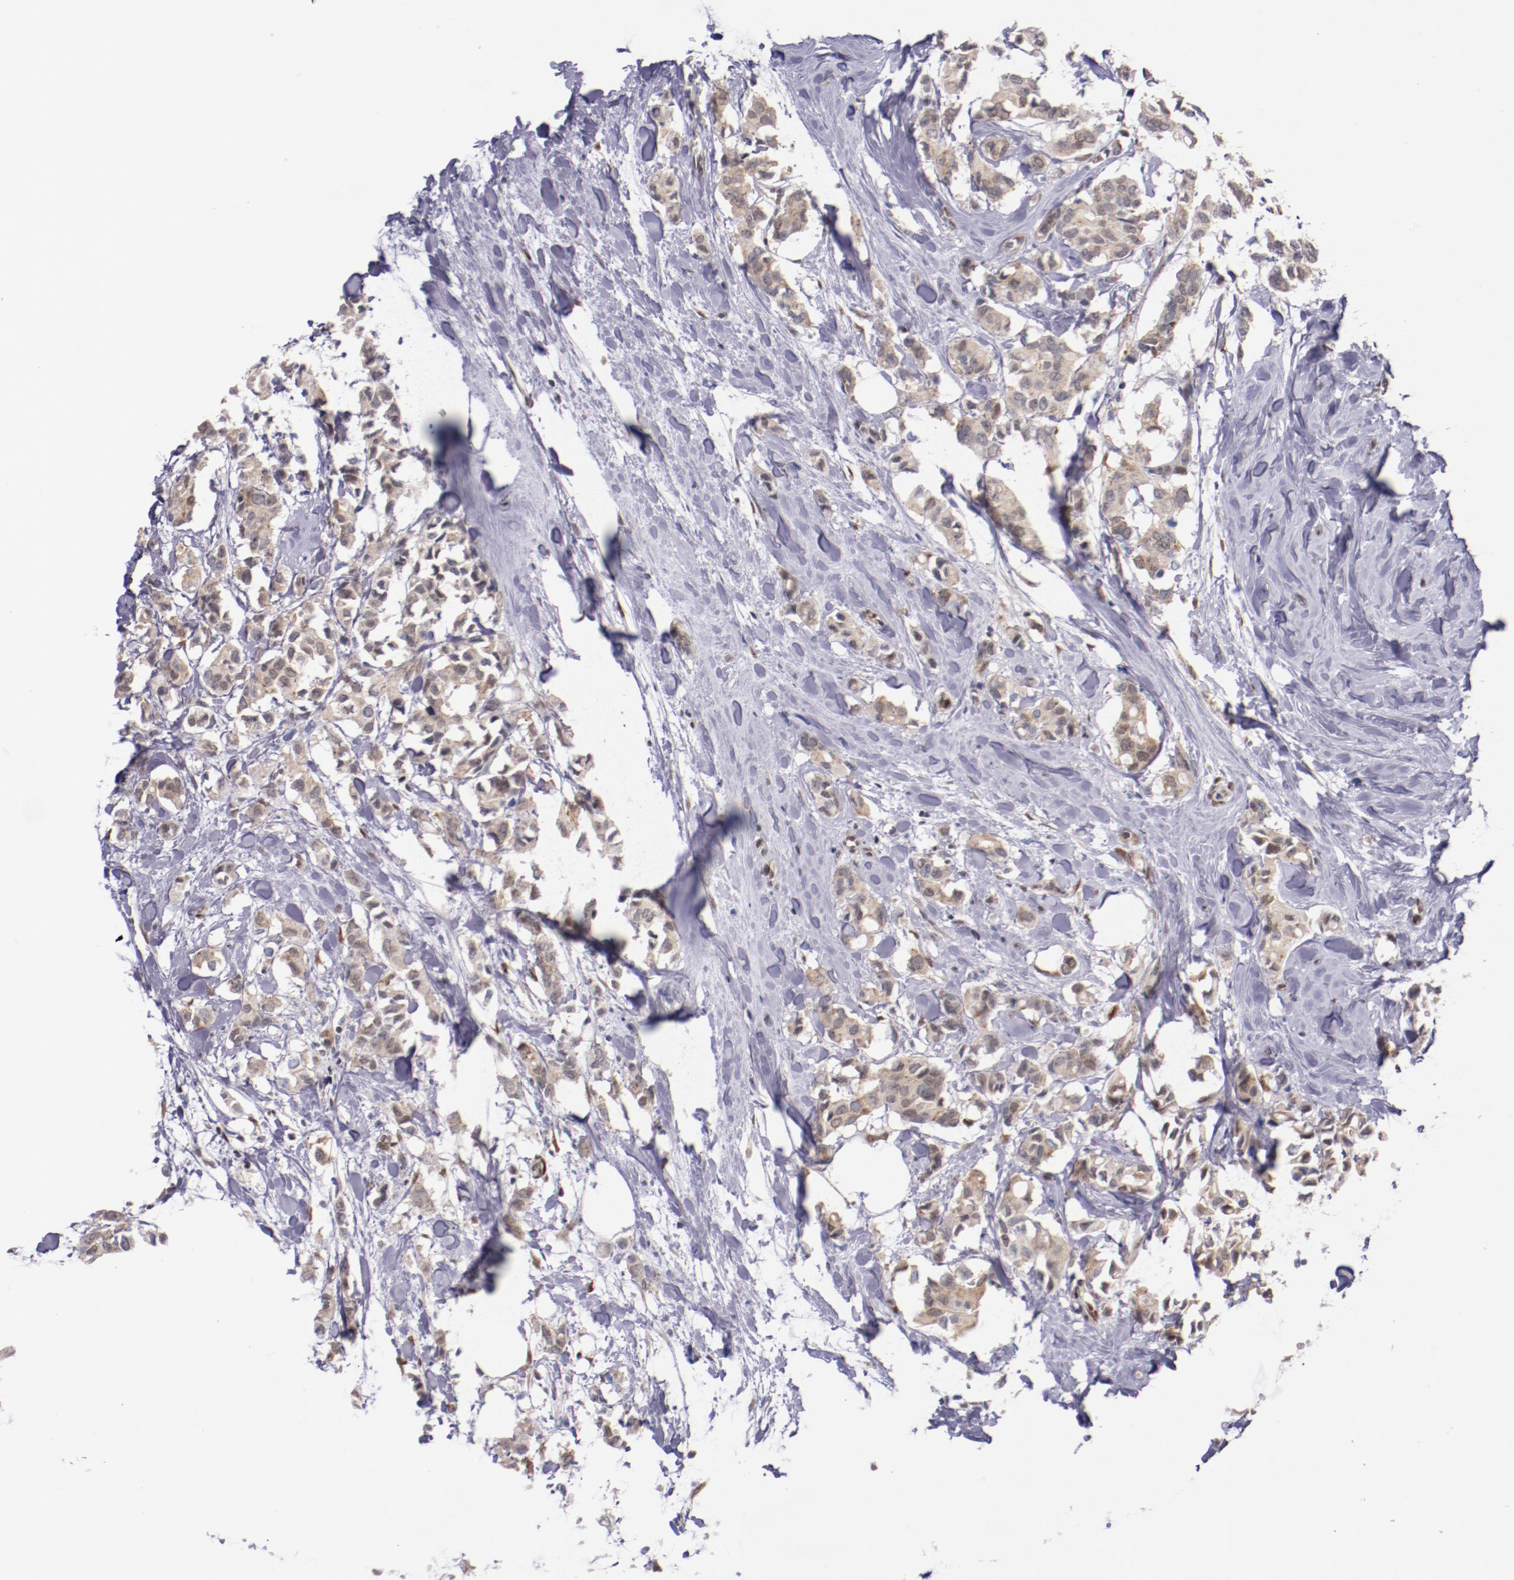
{"staining": {"intensity": "weak", "quantity": "25%-75%", "location": "cytoplasmic/membranous"}, "tissue": "breast cancer", "cell_type": "Tumor cells", "image_type": "cancer", "snomed": [{"axis": "morphology", "description": "Duct carcinoma"}, {"axis": "topography", "description": "Breast"}], "caption": "IHC staining of breast cancer, which displays low levels of weak cytoplasmic/membranous expression in about 25%-75% of tumor cells indicating weak cytoplasmic/membranous protein positivity. The staining was performed using DAB (brown) for protein detection and nuclei were counterstained in hematoxylin (blue).", "gene": "SRF", "patient": {"sex": "female", "age": 84}}